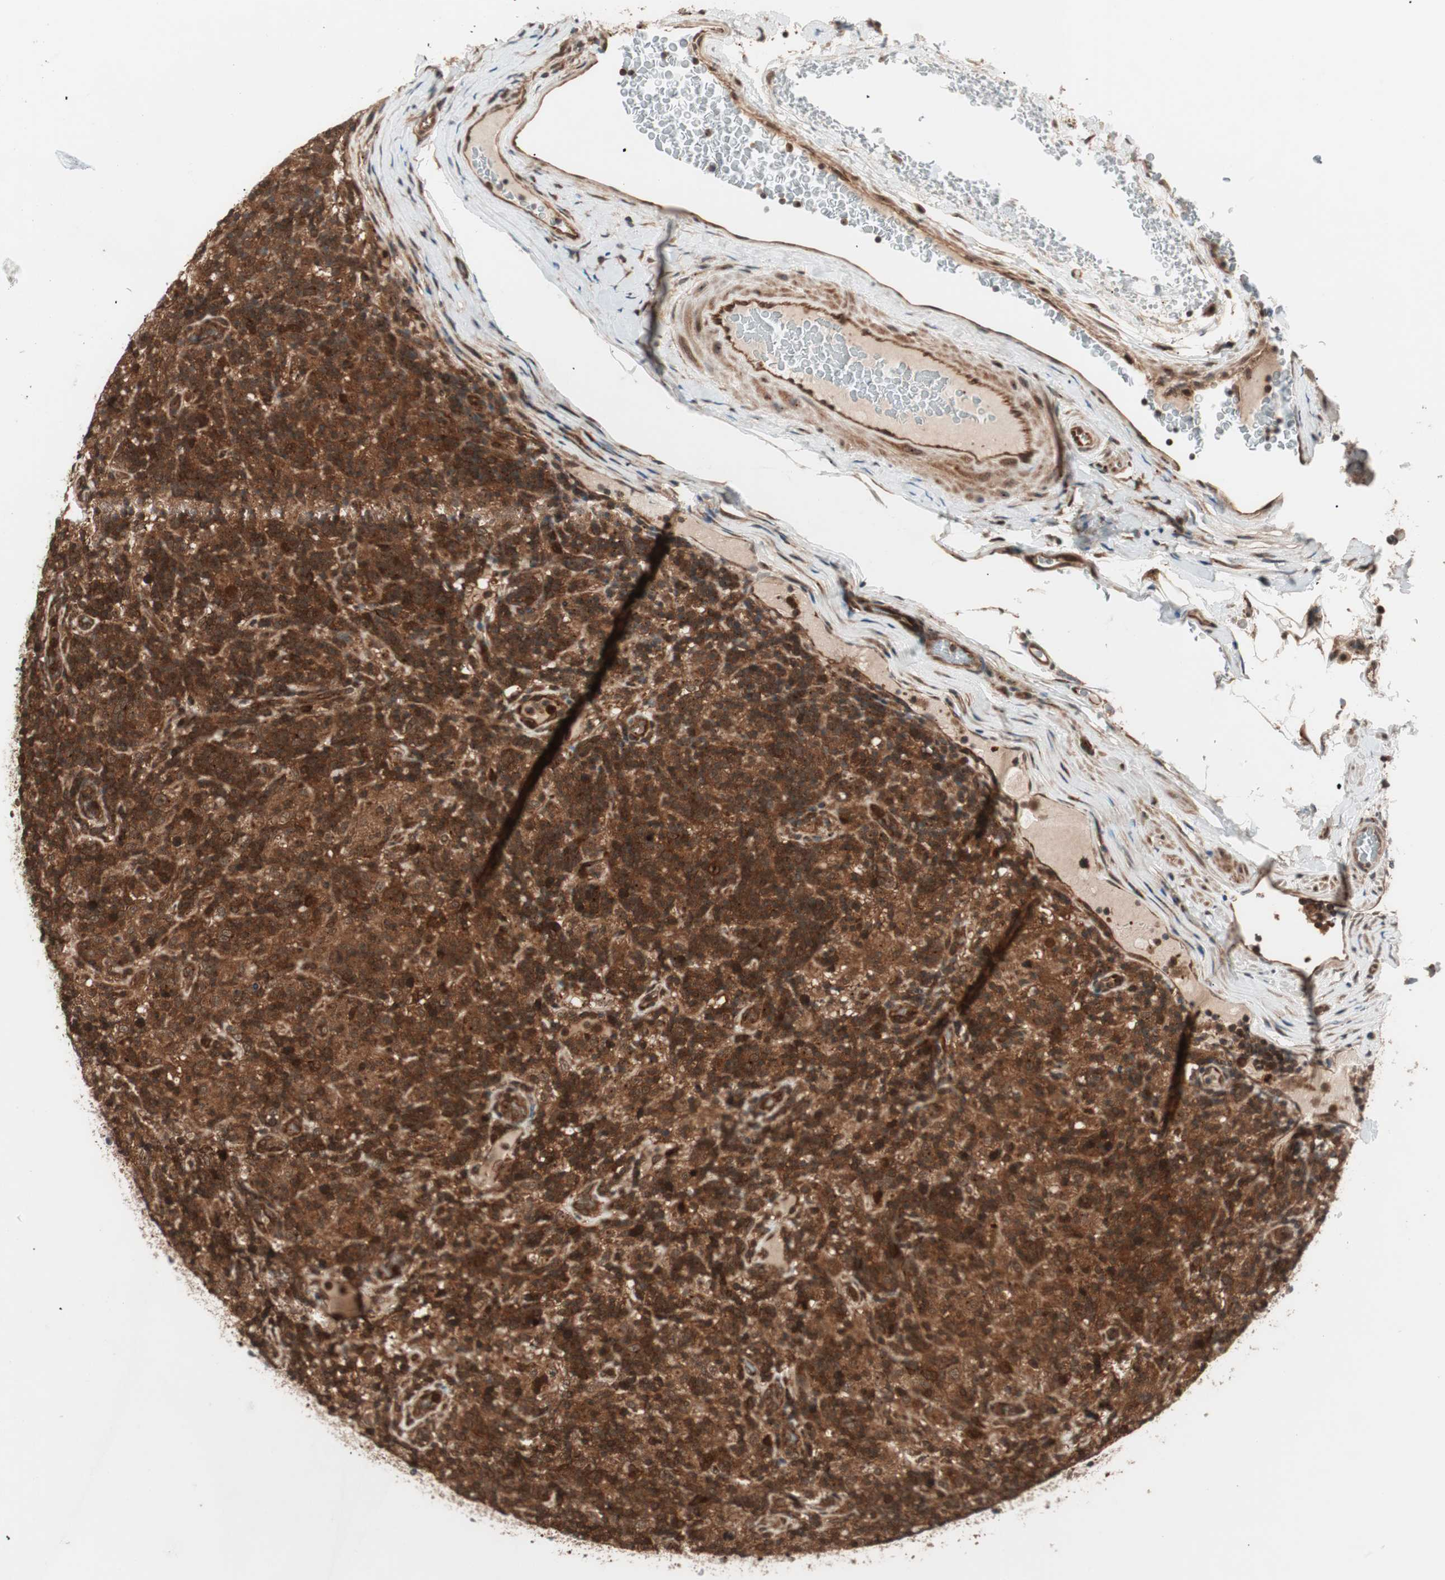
{"staining": {"intensity": "strong", "quantity": ">75%", "location": "cytoplasmic/membranous"}, "tissue": "lymphoma", "cell_type": "Tumor cells", "image_type": "cancer", "snomed": [{"axis": "morphology", "description": "Hodgkin's disease, NOS"}, {"axis": "topography", "description": "Lymph node"}], "caption": "A photomicrograph showing strong cytoplasmic/membranous expression in approximately >75% of tumor cells in Hodgkin's disease, as visualized by brown immunohistochemical staining.", "gene": "PRKG2", "patient": {"sex": "male", "age": 70}}